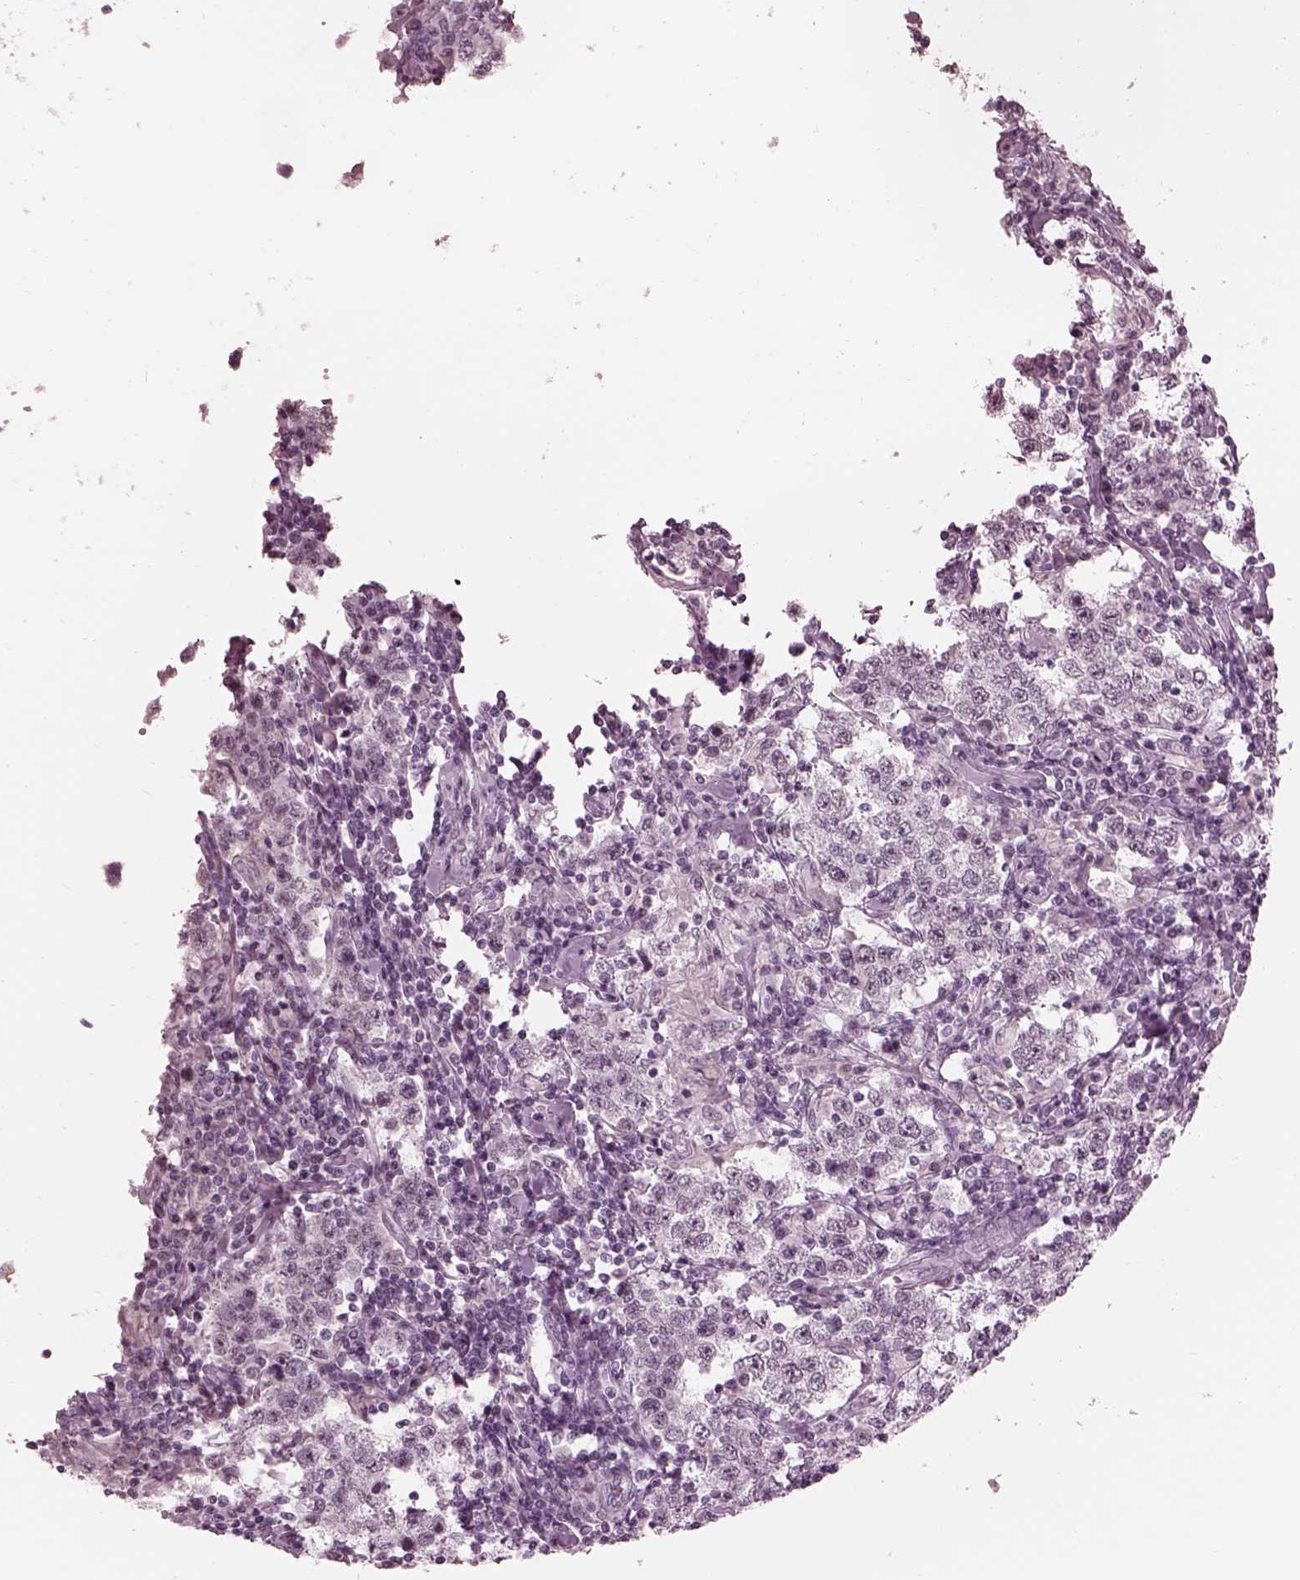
{"staining": {"intensity": "negative", "quantity": "none", "location": "none"}, "tissue": "testis cancer", "cell_type": "Tumor cells", "image_type": "cancer", "snomed": [{"axis": "morphology", "description": "Seminoma, NOS"}, {"axis": "morphology", "description": "Carcinoma, Embryonal, NOS"}, {"axis": "topography", "description": "Testis"}], "caption": "Immunohistochemistry (IHC) micrograph of human testis seminoma stained for a protein (brown), which demonstrates no expression in tumor cells.", "gene": "GARIN4", "patient": {"sex": "male", "age": 41}}